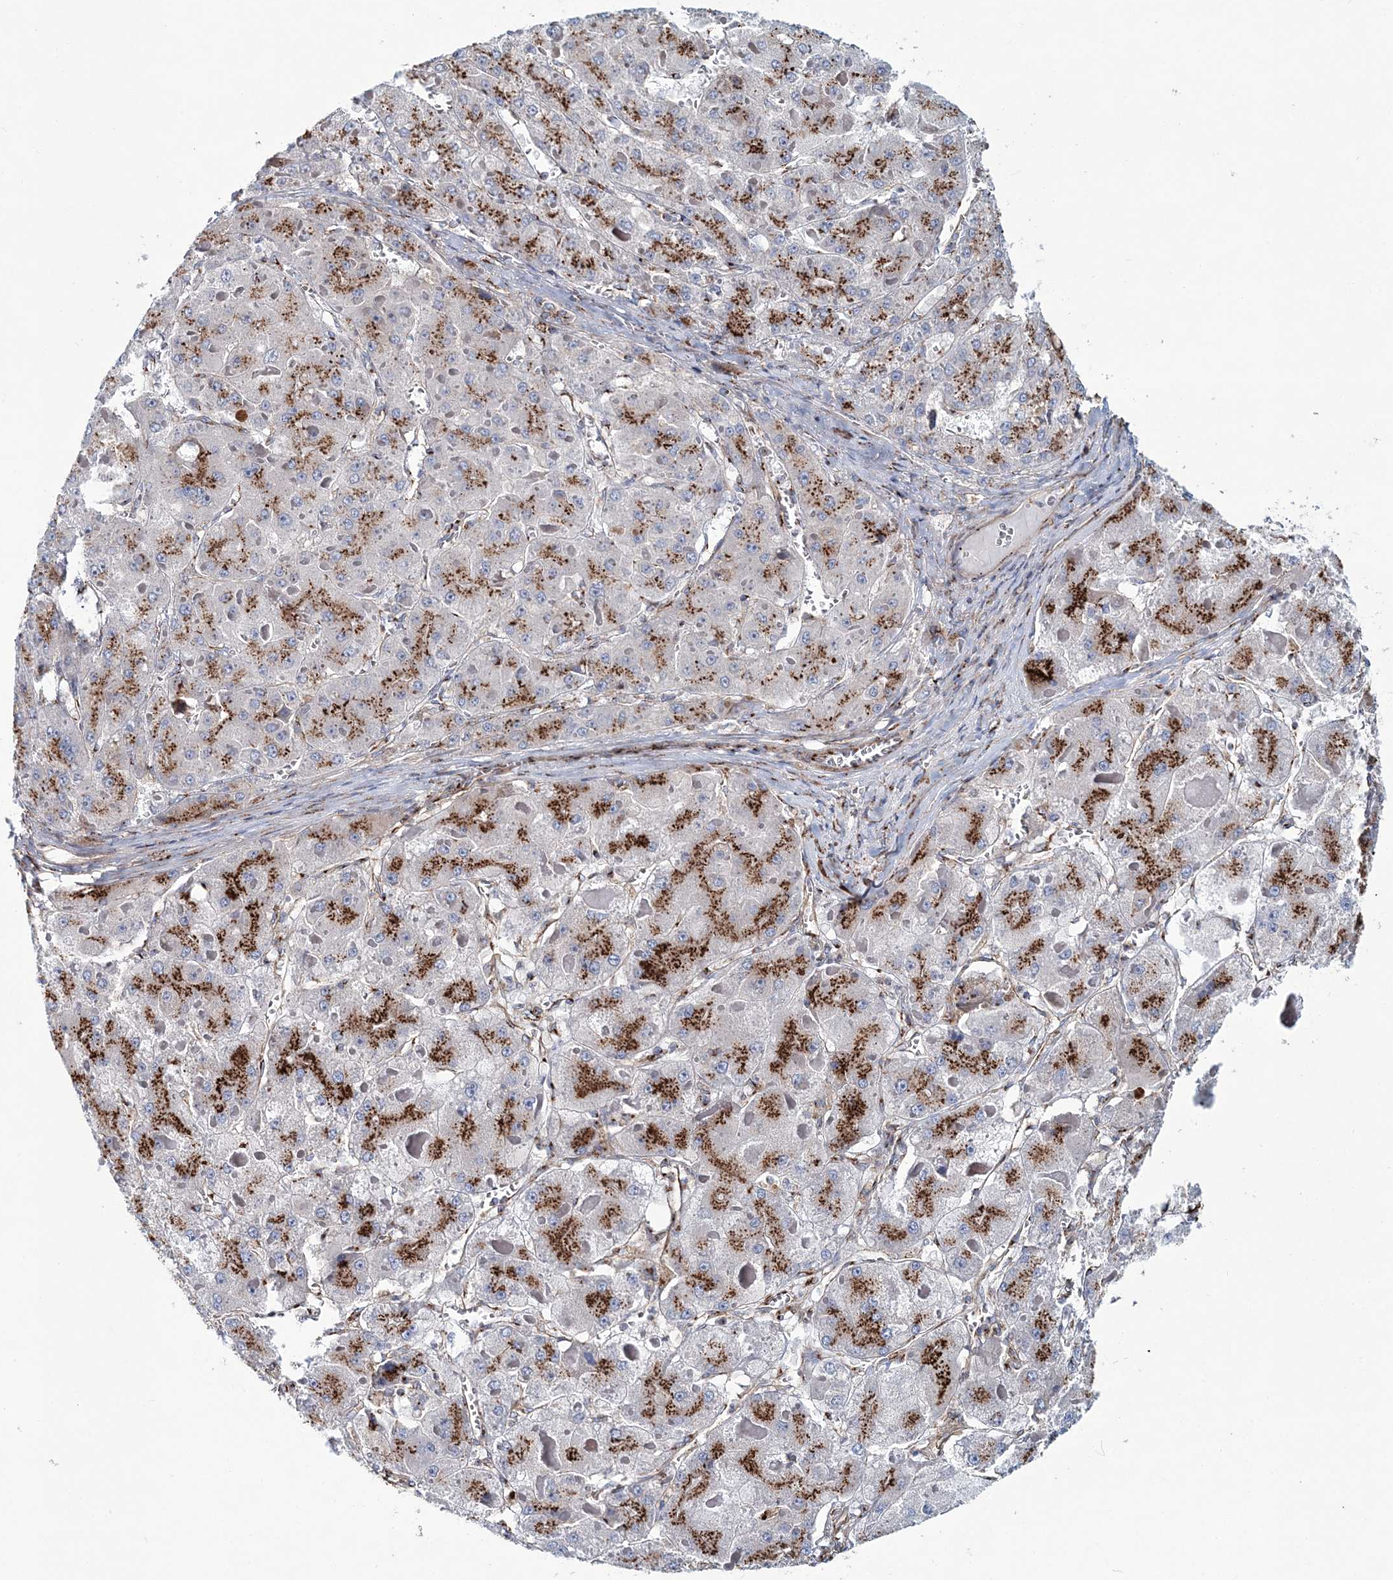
{"staining": {"intensity": "moderate", "quantity": ">75%", "location": "cytoplasmic/membranous"}, "tissue": "liver cancer", "cell_type": "Tumor cells", "image_type": "cancer", "snomed": [{"axis": "morphology", "description": "Carcinoma, Hepatocellular, NOS"}, {"axis": "topography", "description": "Liver"}], "caption": "A brown stain shows moderate cytoplasmic/membranous staining of a protein in human liver cancer (hepatocellular carcinoma) tumor cells. Immunohistochemistry (ihc) stains the protein of interest in brown and the nuclei are stained blue.", "gene": "MAN1A2", "patient": {"sex": "female", "age": 73}}